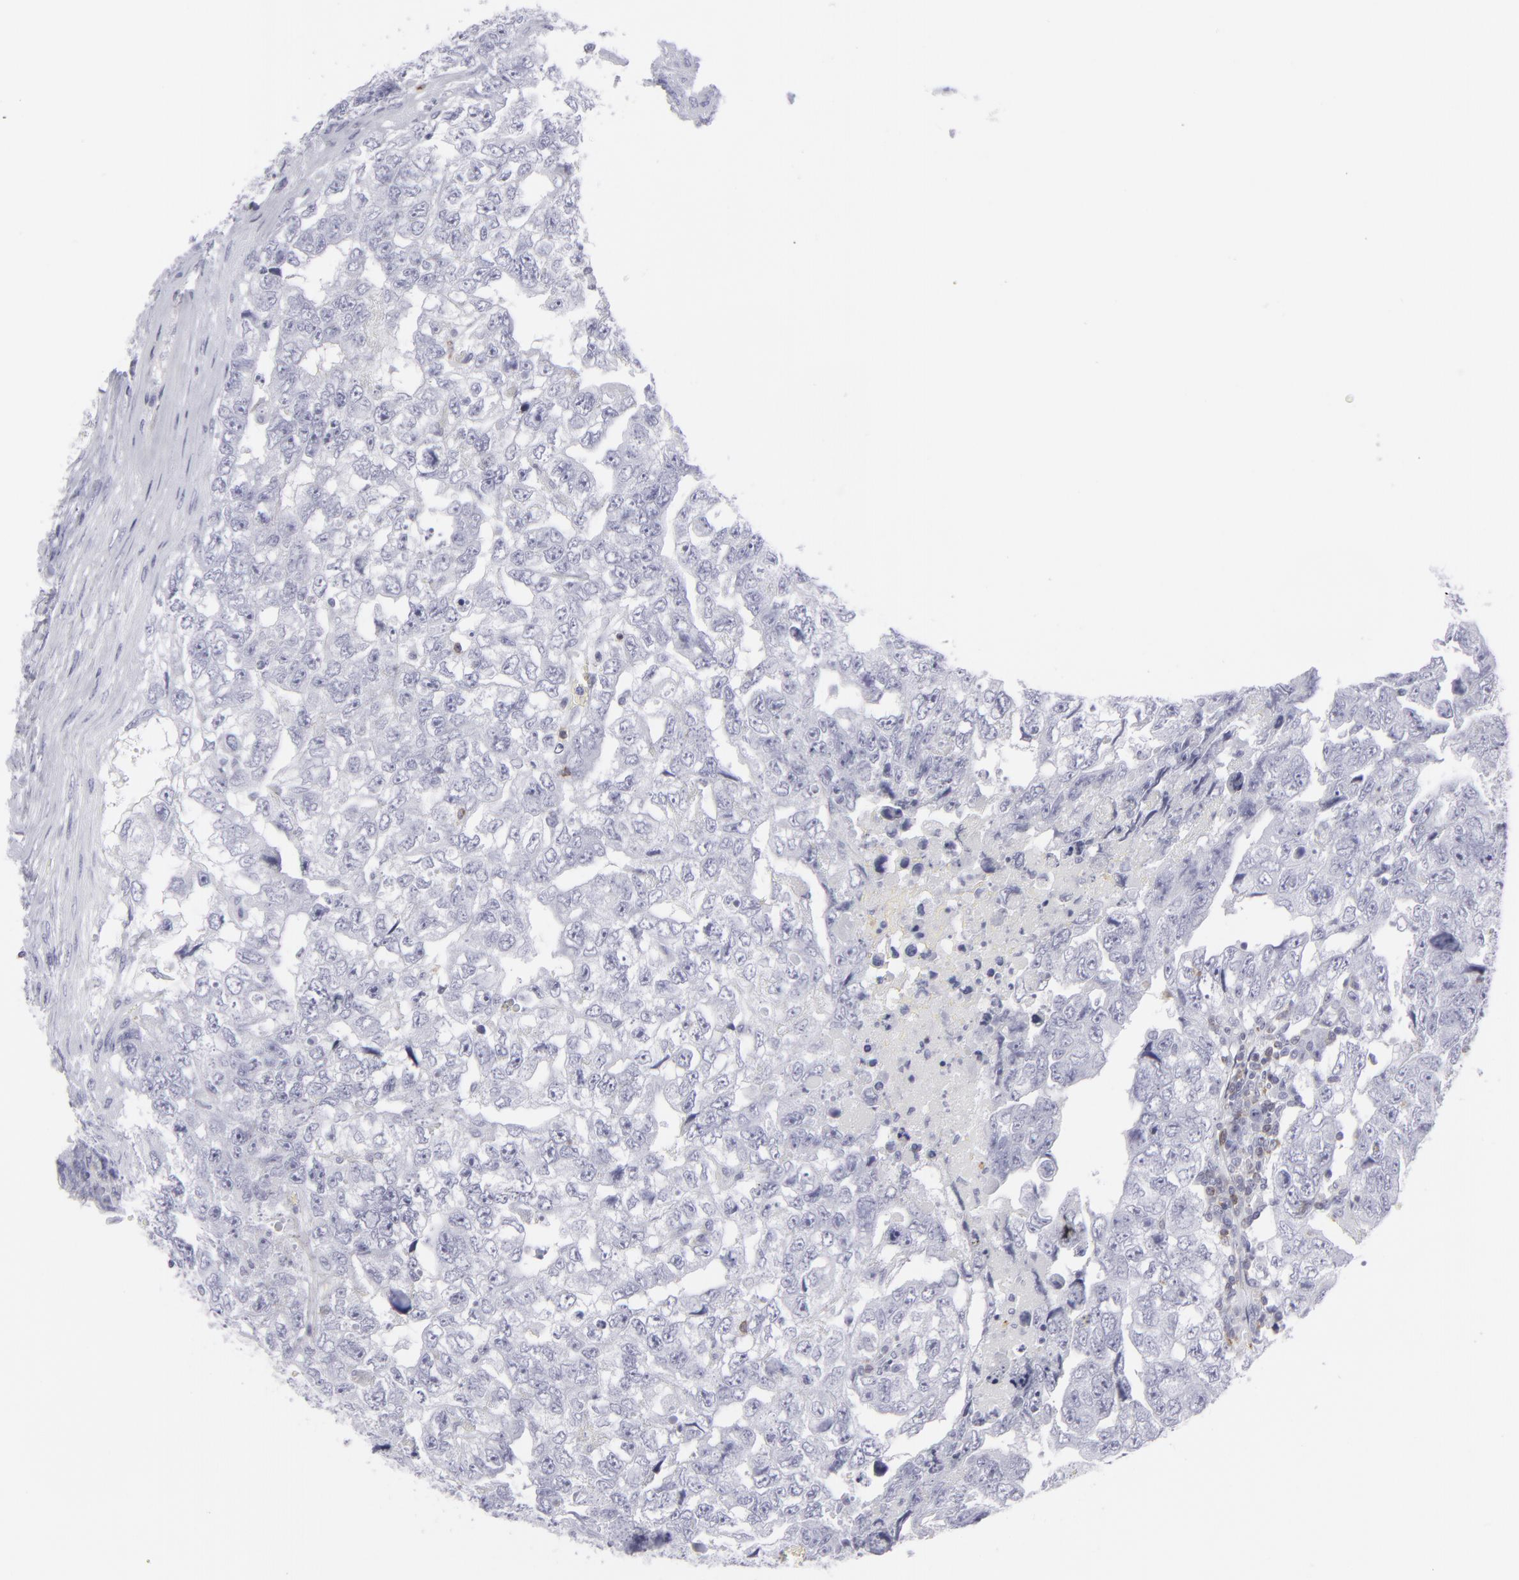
{"staining": {"intensity": "negative", "quantity": "none", "location": "none"}, "tissue": "testis cancer", "cell_type": "Tumor cells", "image_type": "cancer", "snomed": [{"axis": "morphology", "description": "Carcinoma, Embryonal, NOS"}, {"axis": "topography", "description": "Testis"}], "caption": "Tumor cells show no significant protein positivity in testis embryonal carcinoma. (DAB immunohistochemistry (IHC), high magnification).", "gene": "CD7", "patient": {"sex": "male", "age": 36}}